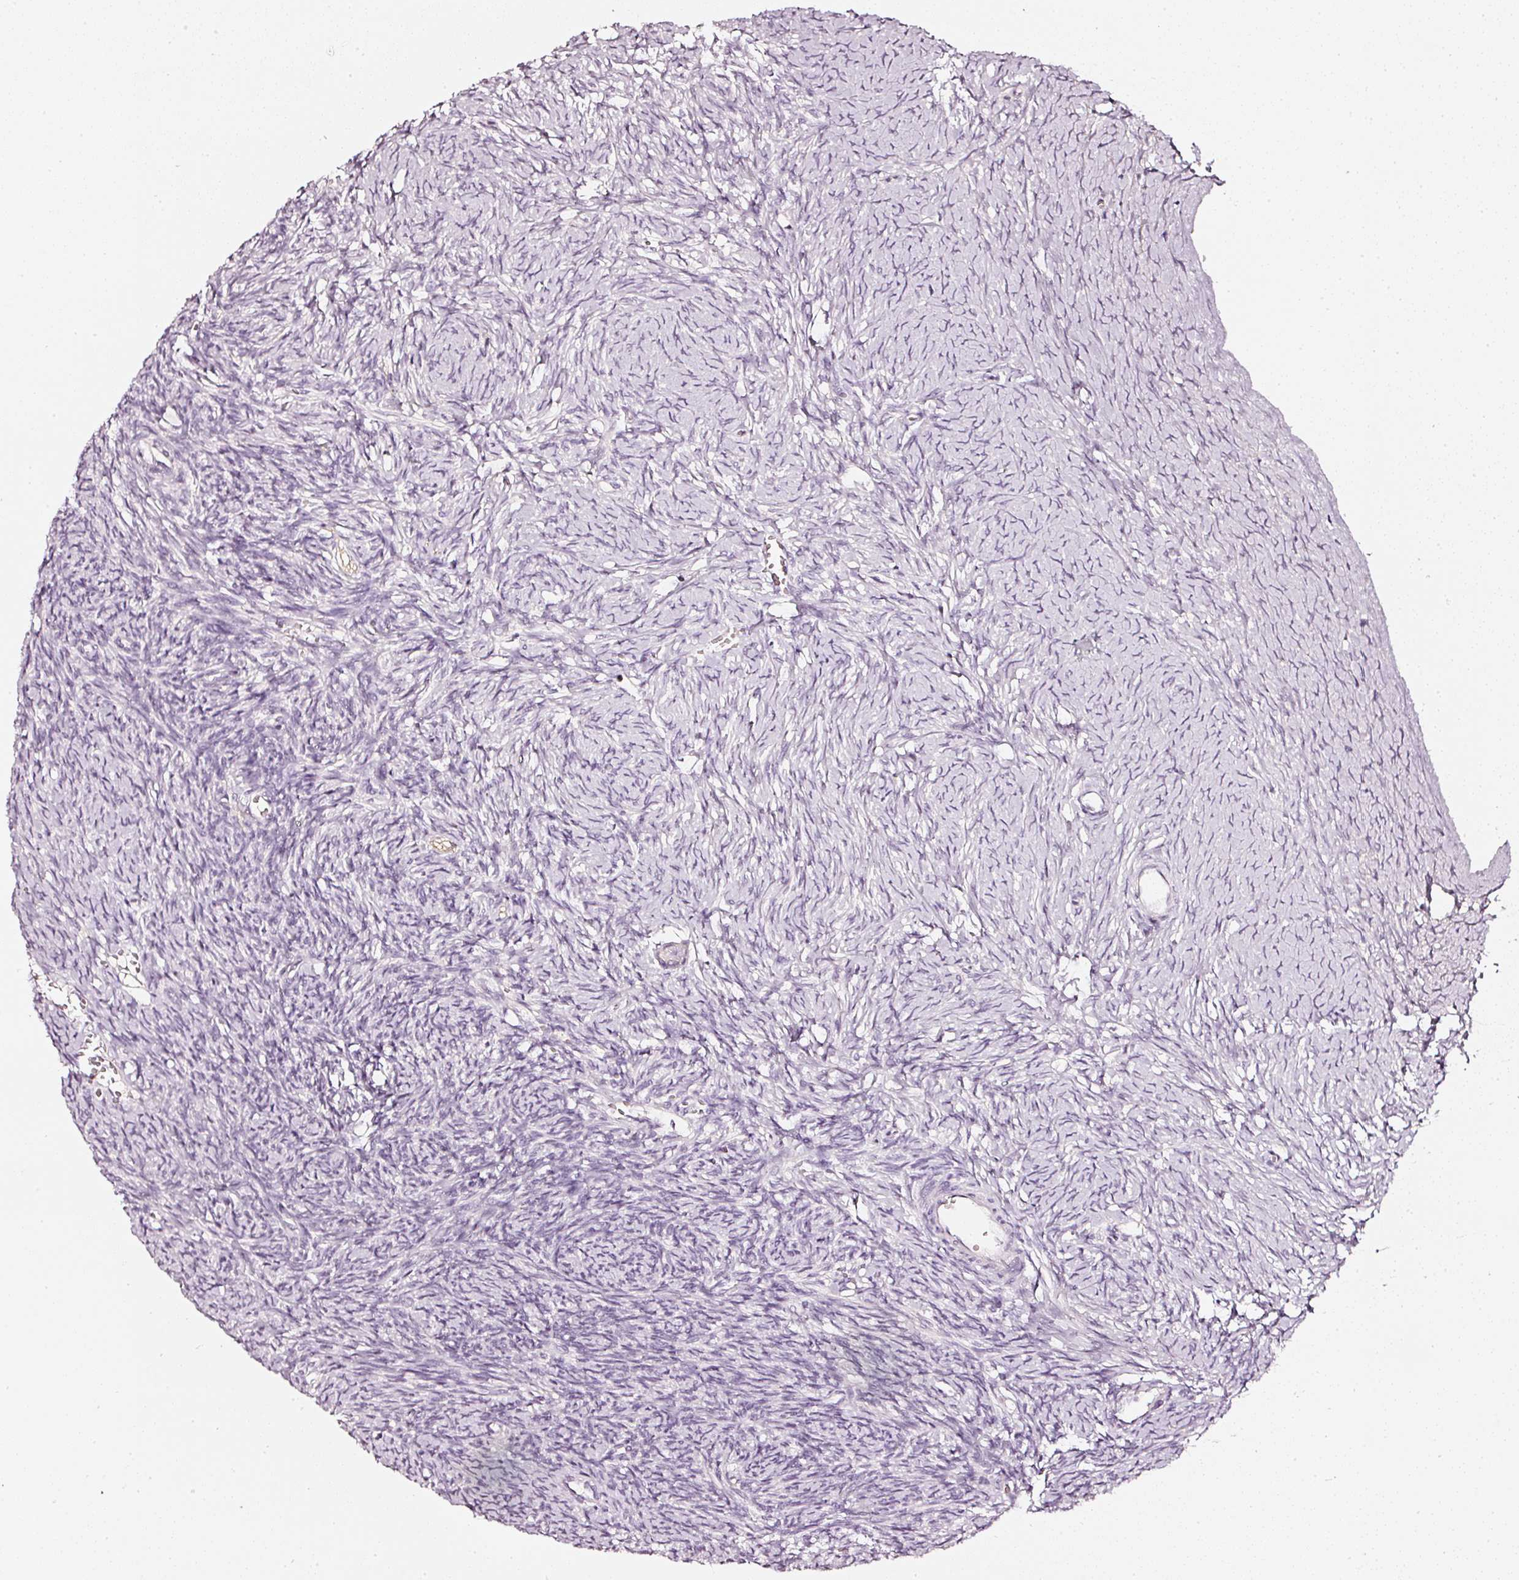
{"staining": {"intensity": "negative", "quantity": "none", "location": "none"}, "tissue": "ovary", "cell_type": "Ovarian stroma cells", "image_type": "normal", "snomed": [{"axis": "morphology", "description": "Normal tissue, NOS"}, {"axis": "topography", "description": "Ovary"}], "caption": "IHC histopathology image of benign human ovary stained for a protein (brown), which demonstrates no positivity in ovarian stroma cells. (Stains: DAB (3,3'-diaminobenzidine) IHC with hematoxylin counter stain, Microscopy: brightfield microscopy at high magnification).", "gene": "CNP", "patient": {"sex": "female", "age": 39}}